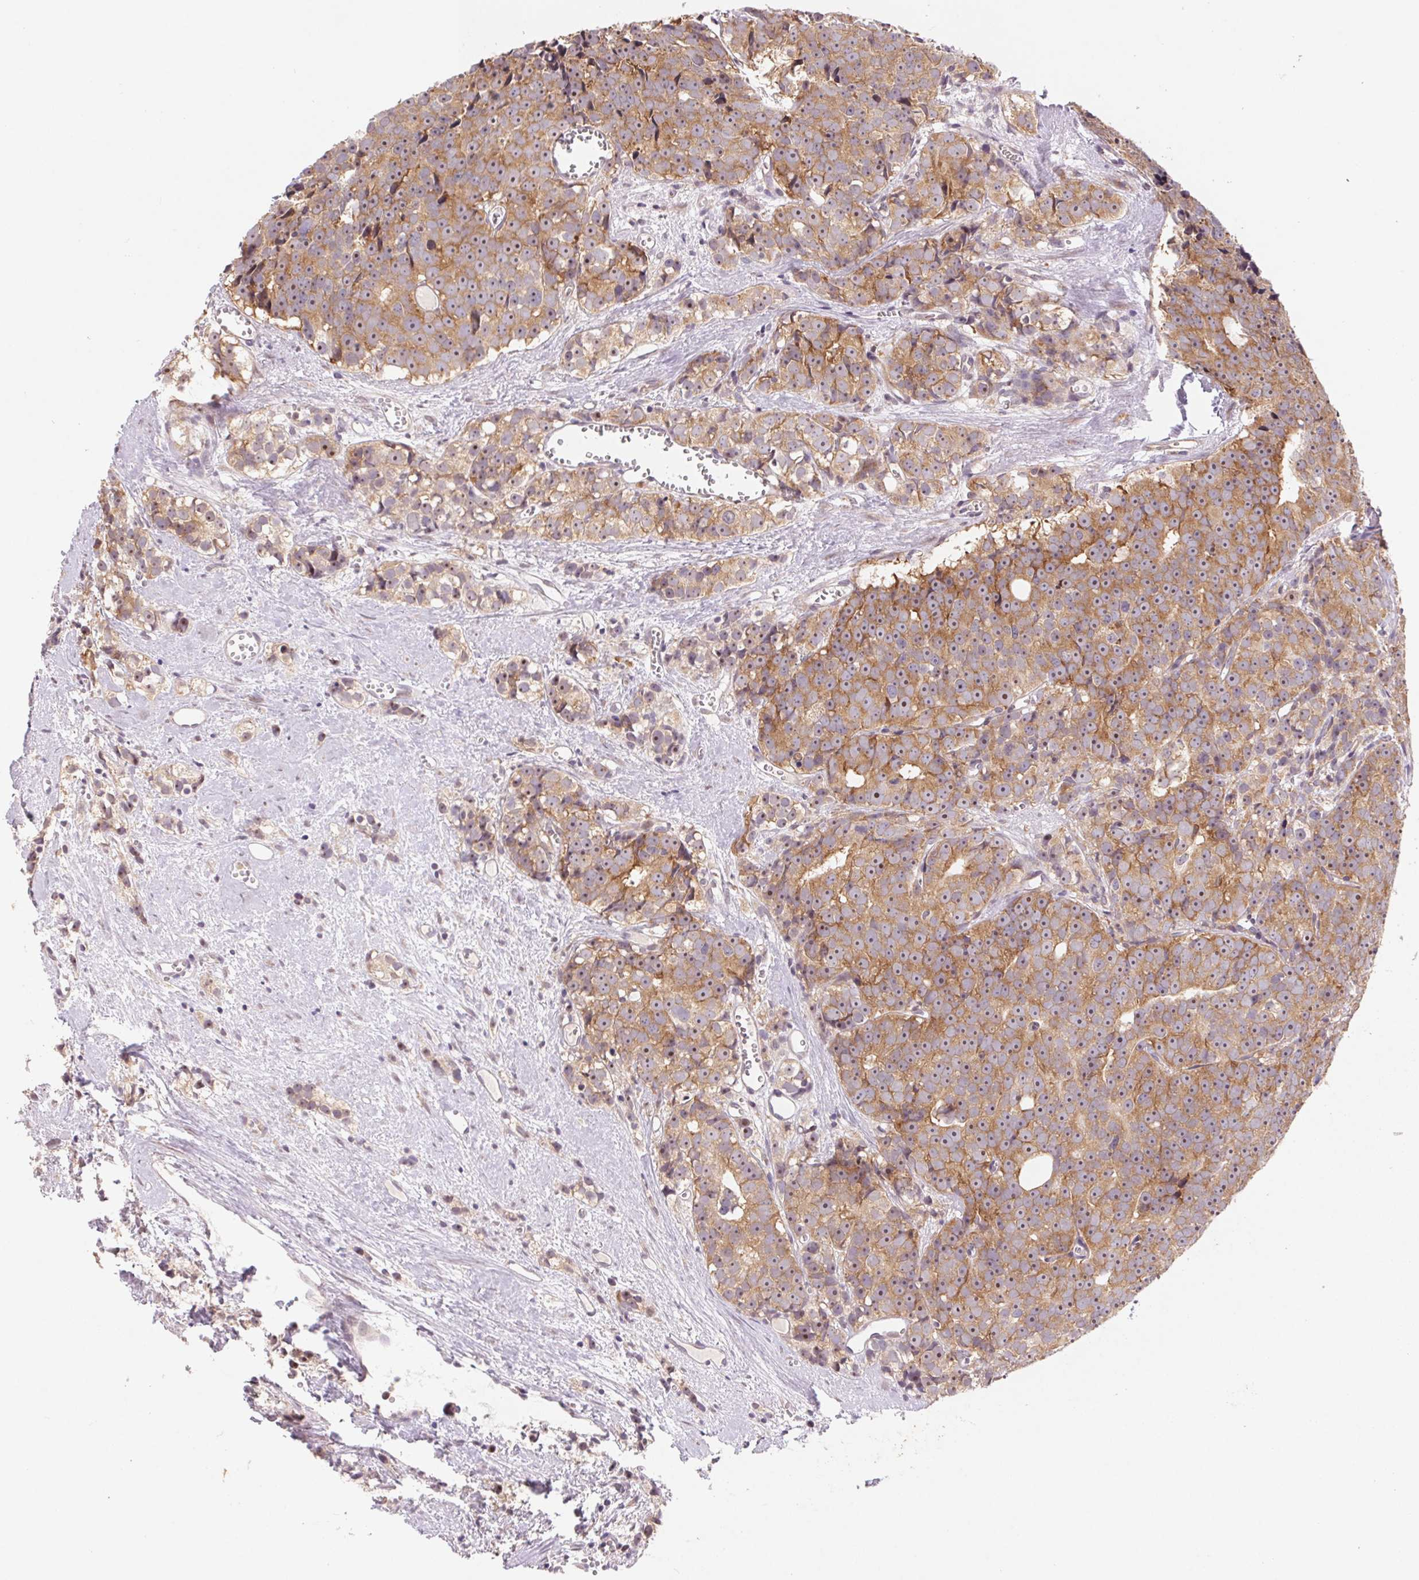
{"staining": {"intensity": "moderate", "quantity": "25%-75%", "location": "cytoplasmic/membranous,nuclear"}, "tissue": "prostate cancer", "cell_type": "Tumor cells", "image_type": "cancer", "snomed": [{"axis": "morphology", "description": "Adenocarcinoma, High grade"}, {"axis": "topography", "description": "Prostate"}], "caption": "Protein expression analysis of prostate adenocarcinoma (high-grade) displays moderate cytoplasmic/membranous and nuclear staining in about 25%-75% of tumor cells.", "gene": "RPL27A", "patient": {"sex": "male", "age": 77}}